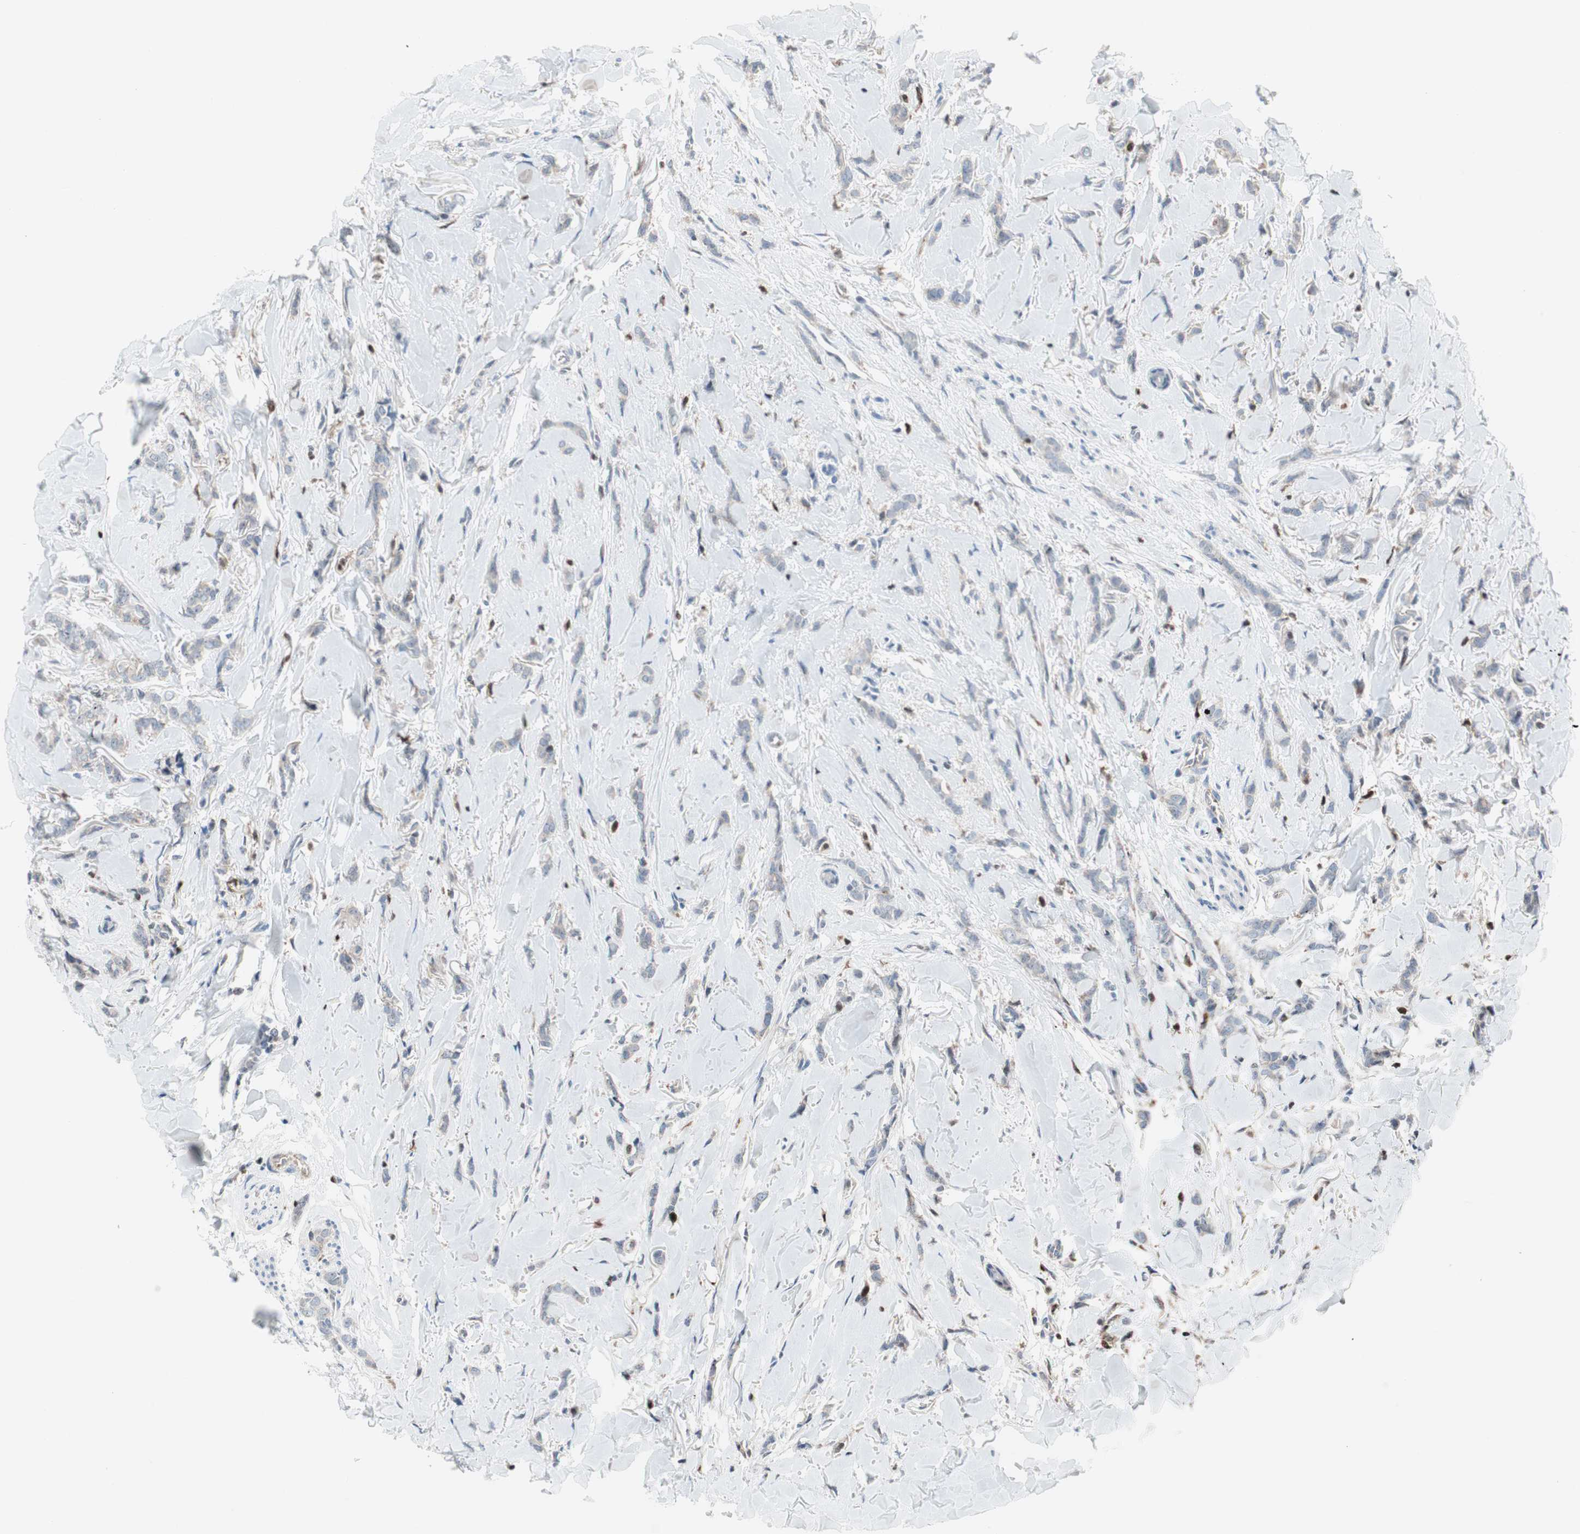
{"staining": {"intensity": "negative", "quantity": "none", "location": "none"}, "tissue": "breast cancer", "cell_type": "Tumor cells", "image_type": "cancer", "snomed": [{"axis": "morphology", "description": "Lobular carcinoma"}, {"axis": "topography", "description": "Skin"}, {"axis": "topography", "description": "Breast"}], "caption": "Lobular carcinoma (breast) was stained to show a protein in brown. There is no significant staining in tumor cells. (Stains: DAB (3,3'-diaminobenzidine) immunohistochemistry (IHC) with hematoxylin counter stain, Microscopy: brightfield microscopy at high magnification).", "gene": "RGS10", "patient": {"sex": "female", "age": 46}}